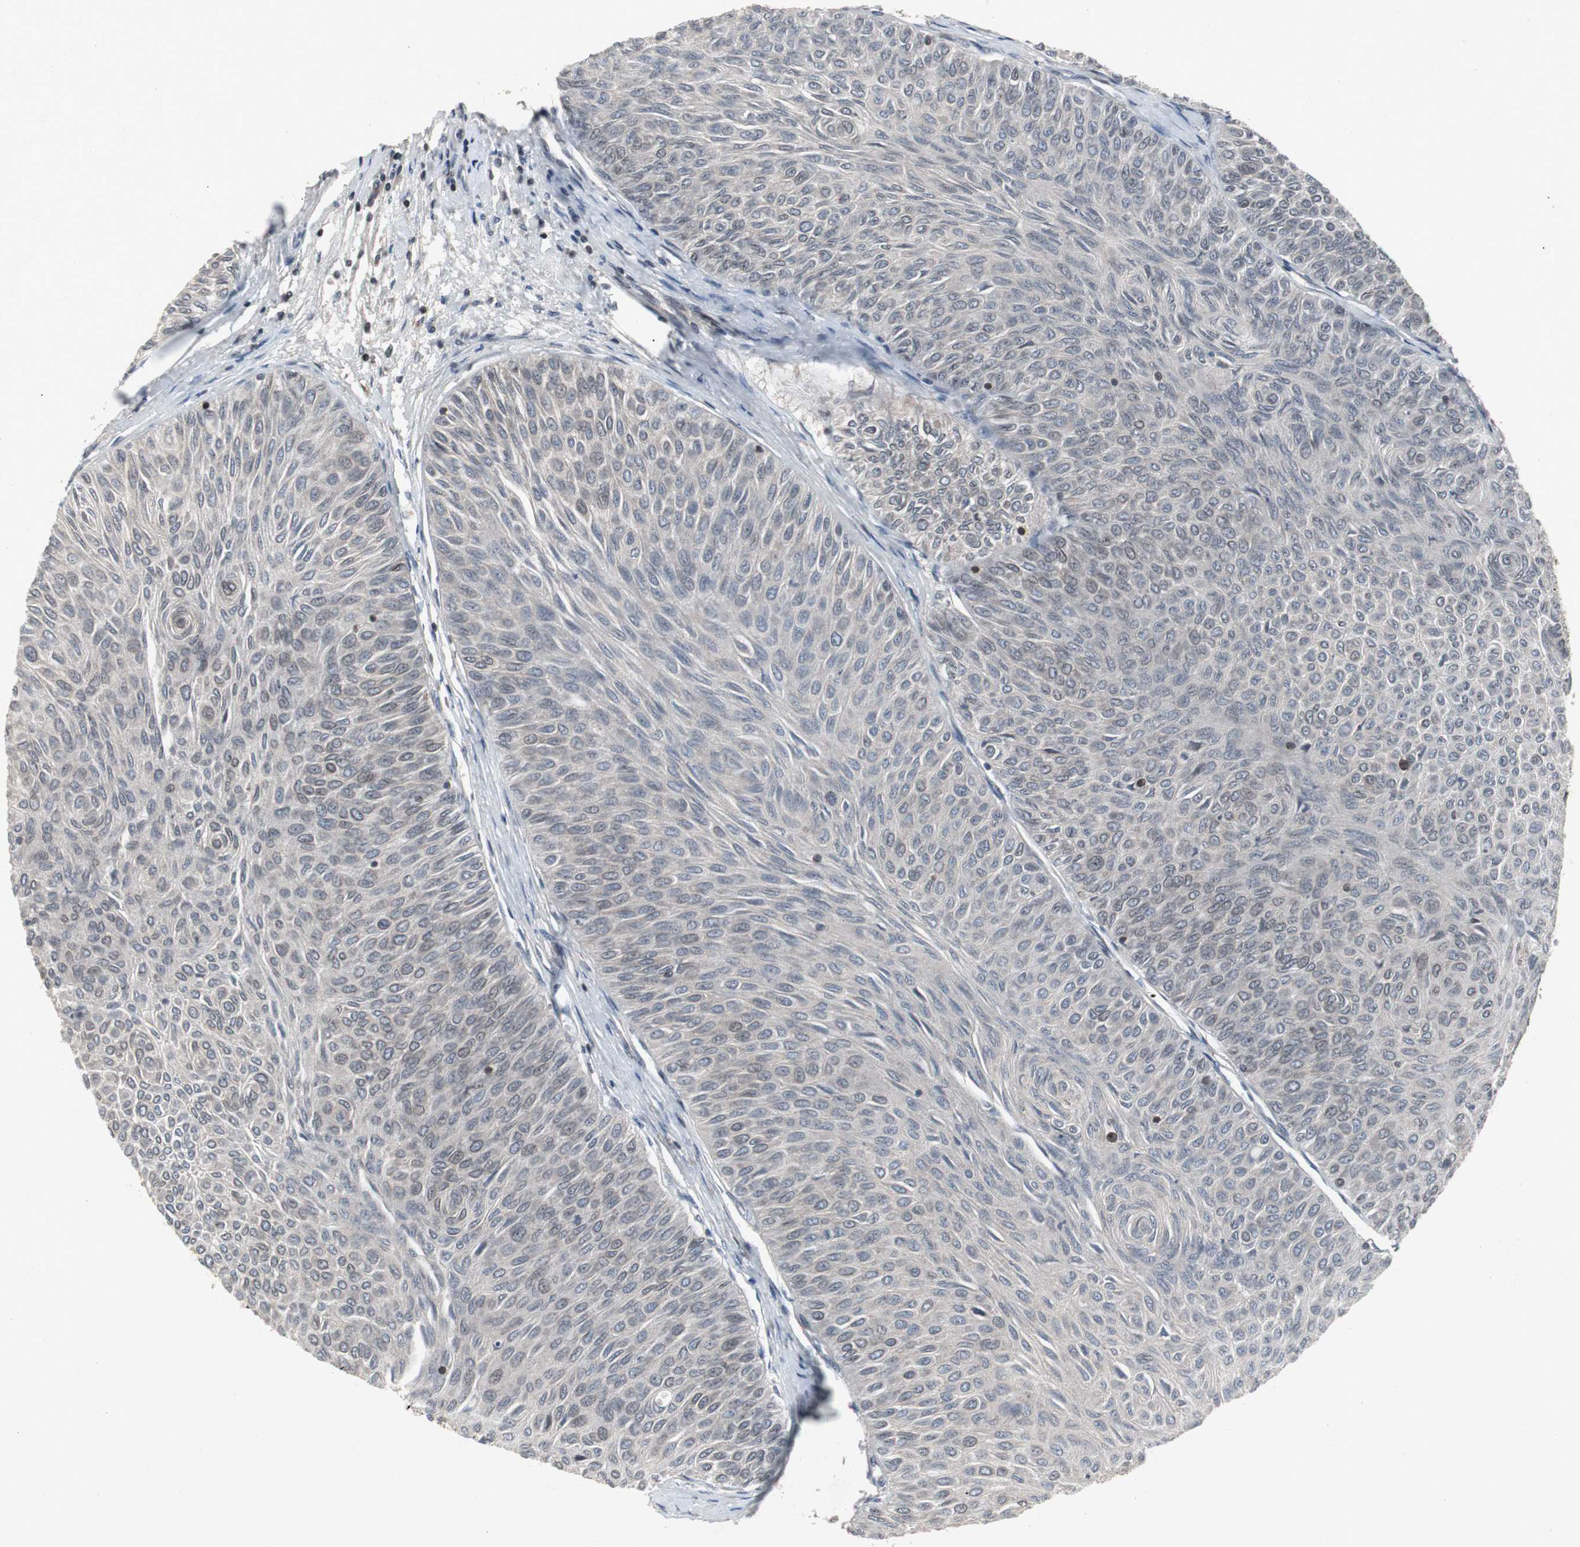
{"staining": {"intensity": "negative", "quantity": "none", "location": "none"}, "tissue": "urothelial cancer", "cell_type": "Tumor cells", "image_type": "cancer", "snomed": [{"axis": "morphology", "description": "Urothelial carcinoma, Low grade"}, {"axis": "topography", "description": "Urinary bladder"}], "caption": "An image of human urothelial cancer is negative for staining in tumor cells. (DAB immunohistochemistry (IHC) visualized using brightfield microscopy, high magnification).", "gene": "ZNF396", "patient": {"sex": "male", "age": 78}}